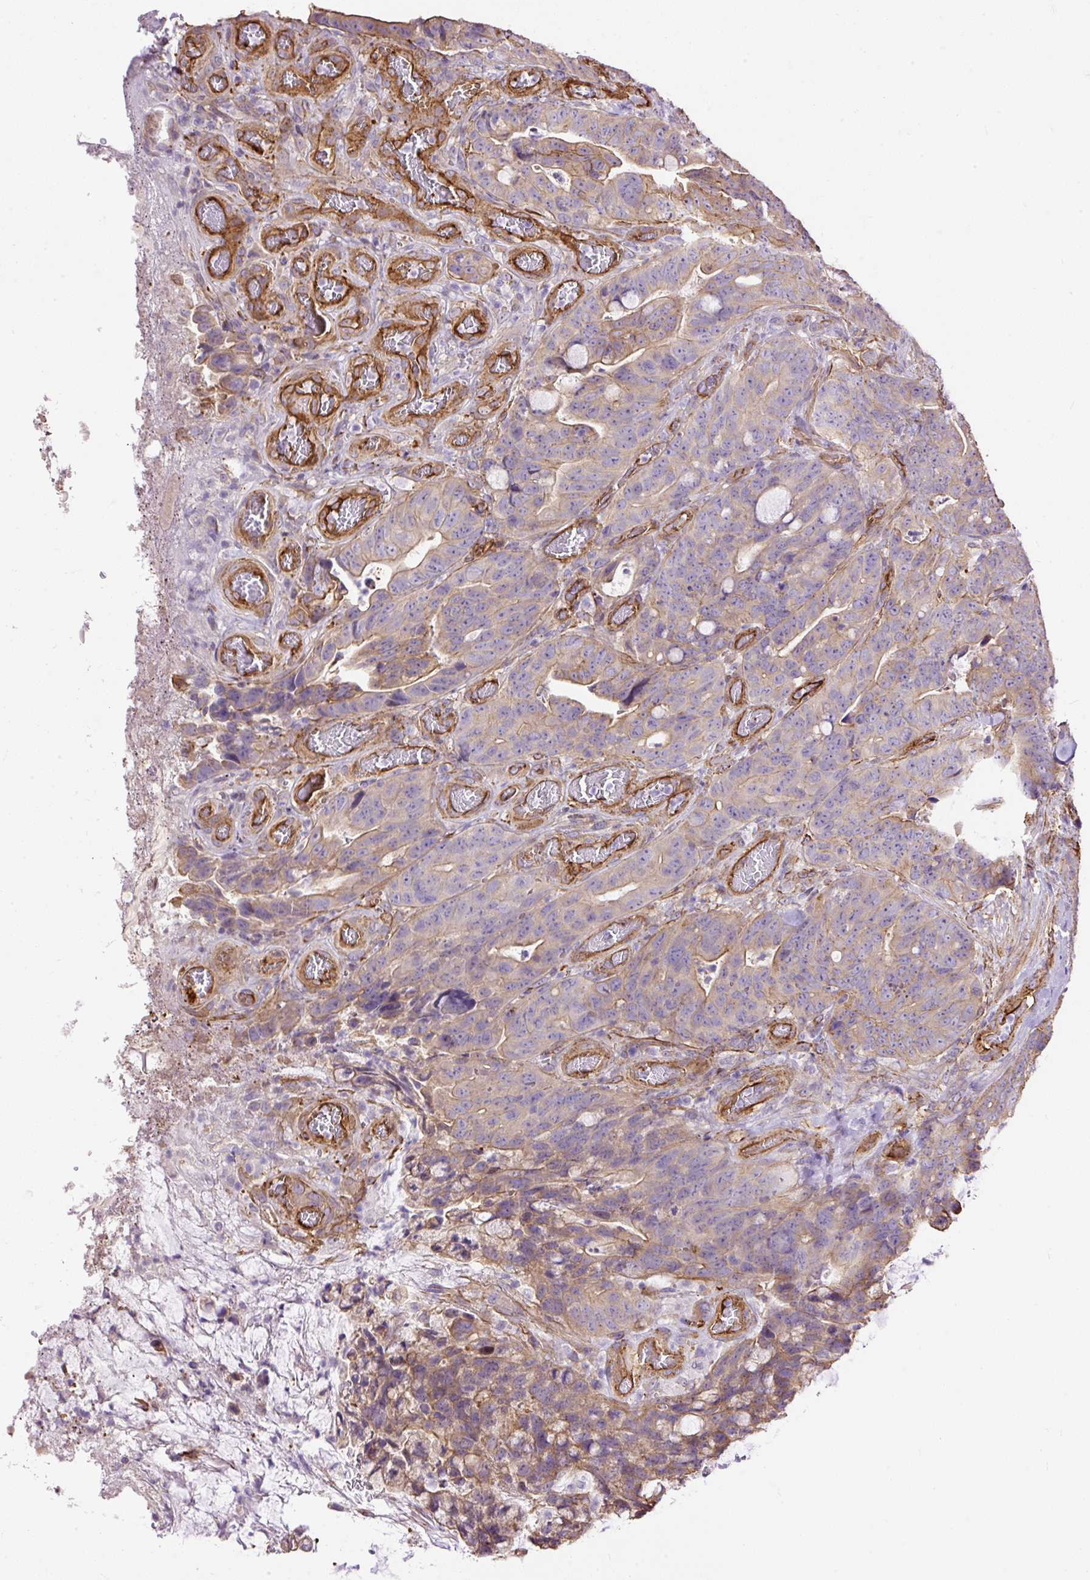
{"staining": {"intensity": "moderate", "quantity": "25%-75%", "location": "cytoplasmic/membranous"}, "tissue": "colorectal cancer", "cell_type": "Tumor cells", "image_type": "cancer", "snomed": [{"axis": "morphology", "description": "Adenocarcinoma, NOS"}, {"axis": "topography", "description": "Colon"}], "caption": "A histopathology image of colorectal adenocarcinoma stained for a protein exhibits moderate cytoplasmic/membranous brown staining in tumor cells. (Stains: DAB in brown, nuclei in blue, Microscopy: brightfield microscopy at high magnification).", "gene": "MAGEB16", "patient": {"sex": "female", "age": 82}}